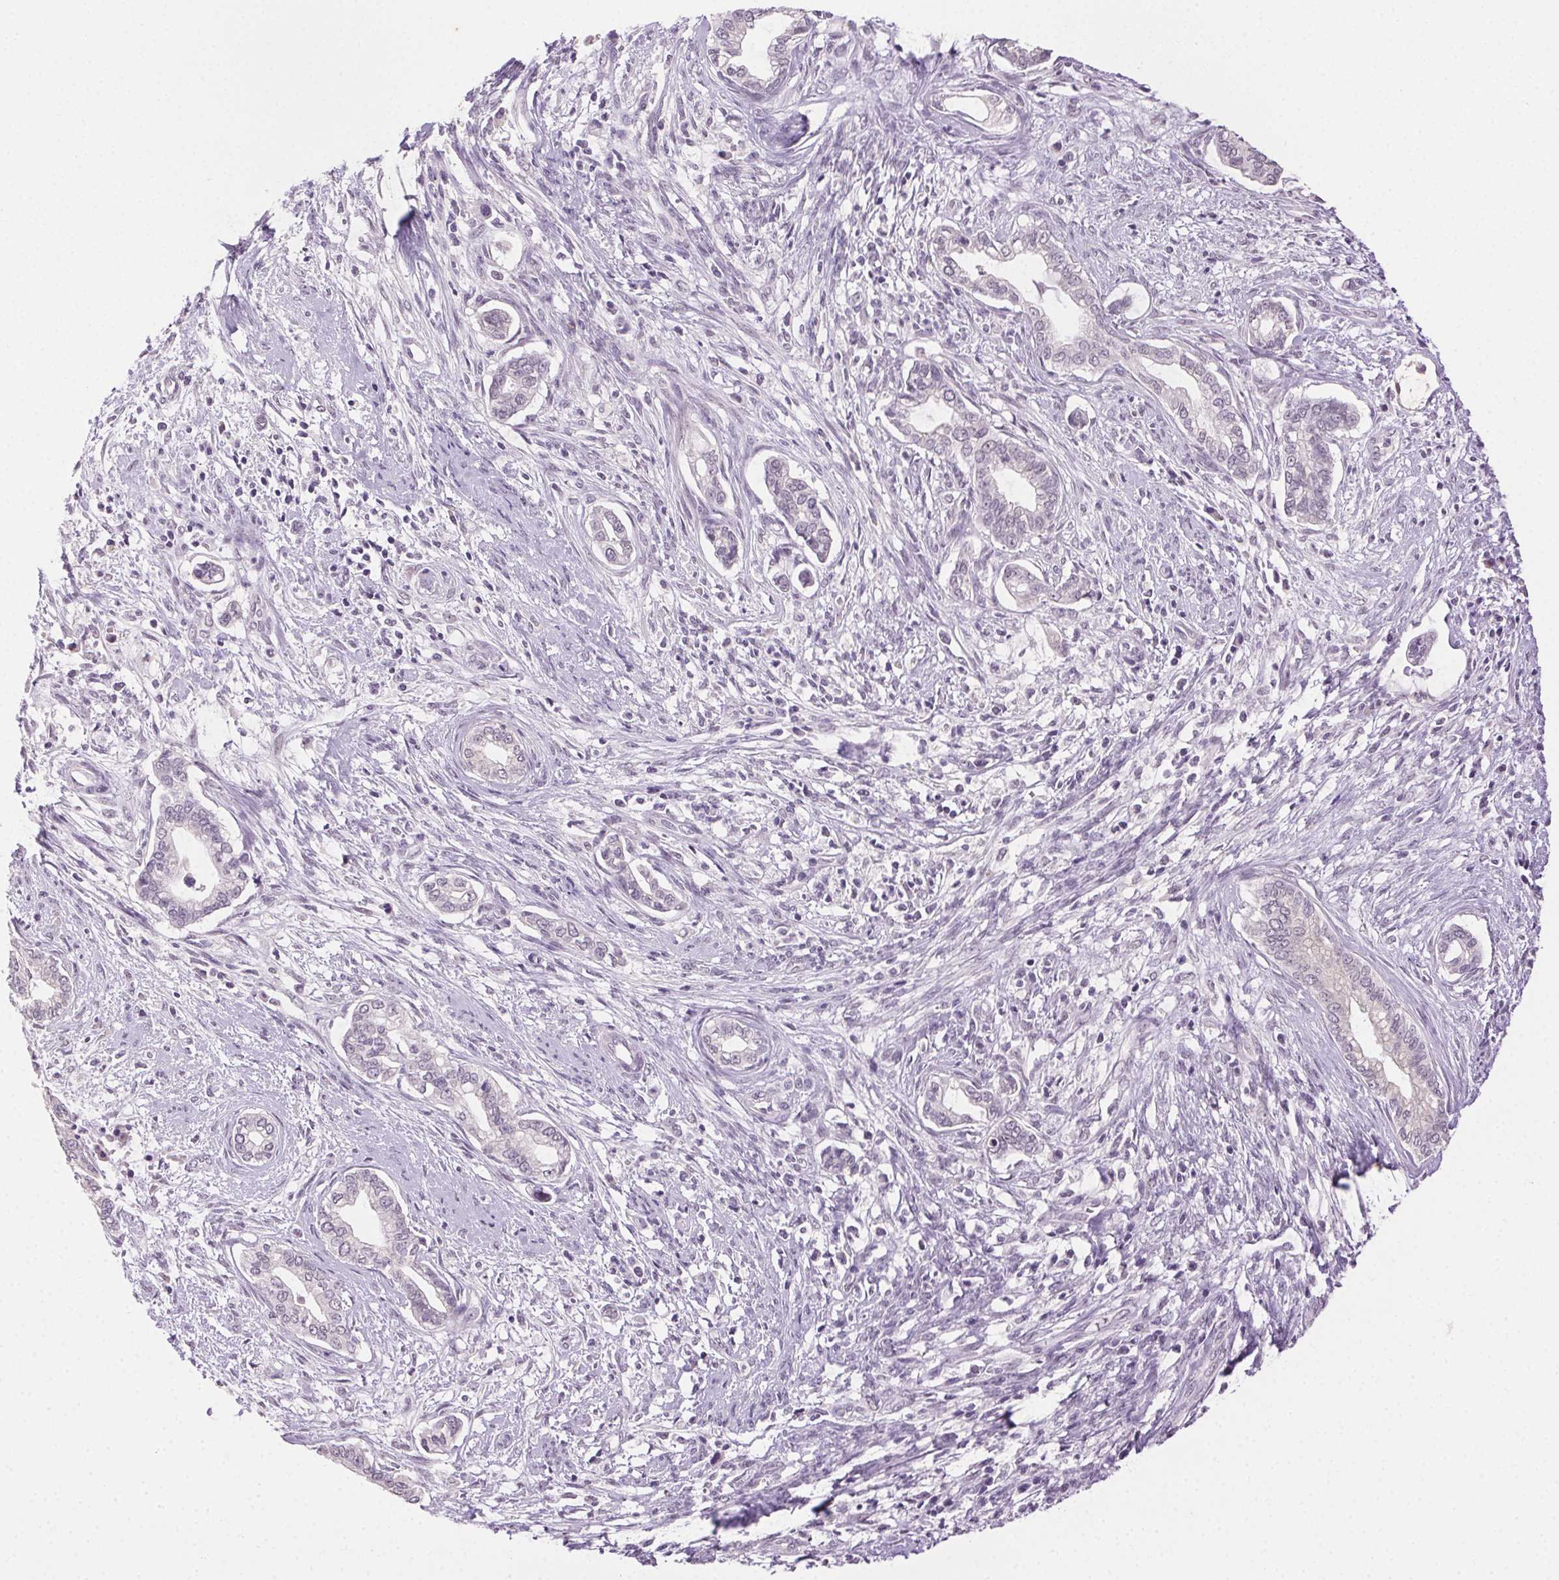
{"staining": {"intensity": "negative", "quantity": "none", "location": "none"}, "tissue": "cervical cancer", "cell_type": "Tumor cells", "image_type": "cancer", "snomed": [{"axis": "morphology", "description": "Adenocarcinoma, NOS"}, {"axis": "topography", "description": "Cervix"}], "caption": "Human cervical cancer (adenocarcinoma) stained for a protein using IHC reveals no positivity in tumor cells.", "gene": "CLDN10", "patient": {"sex": "female", "age": 62}}